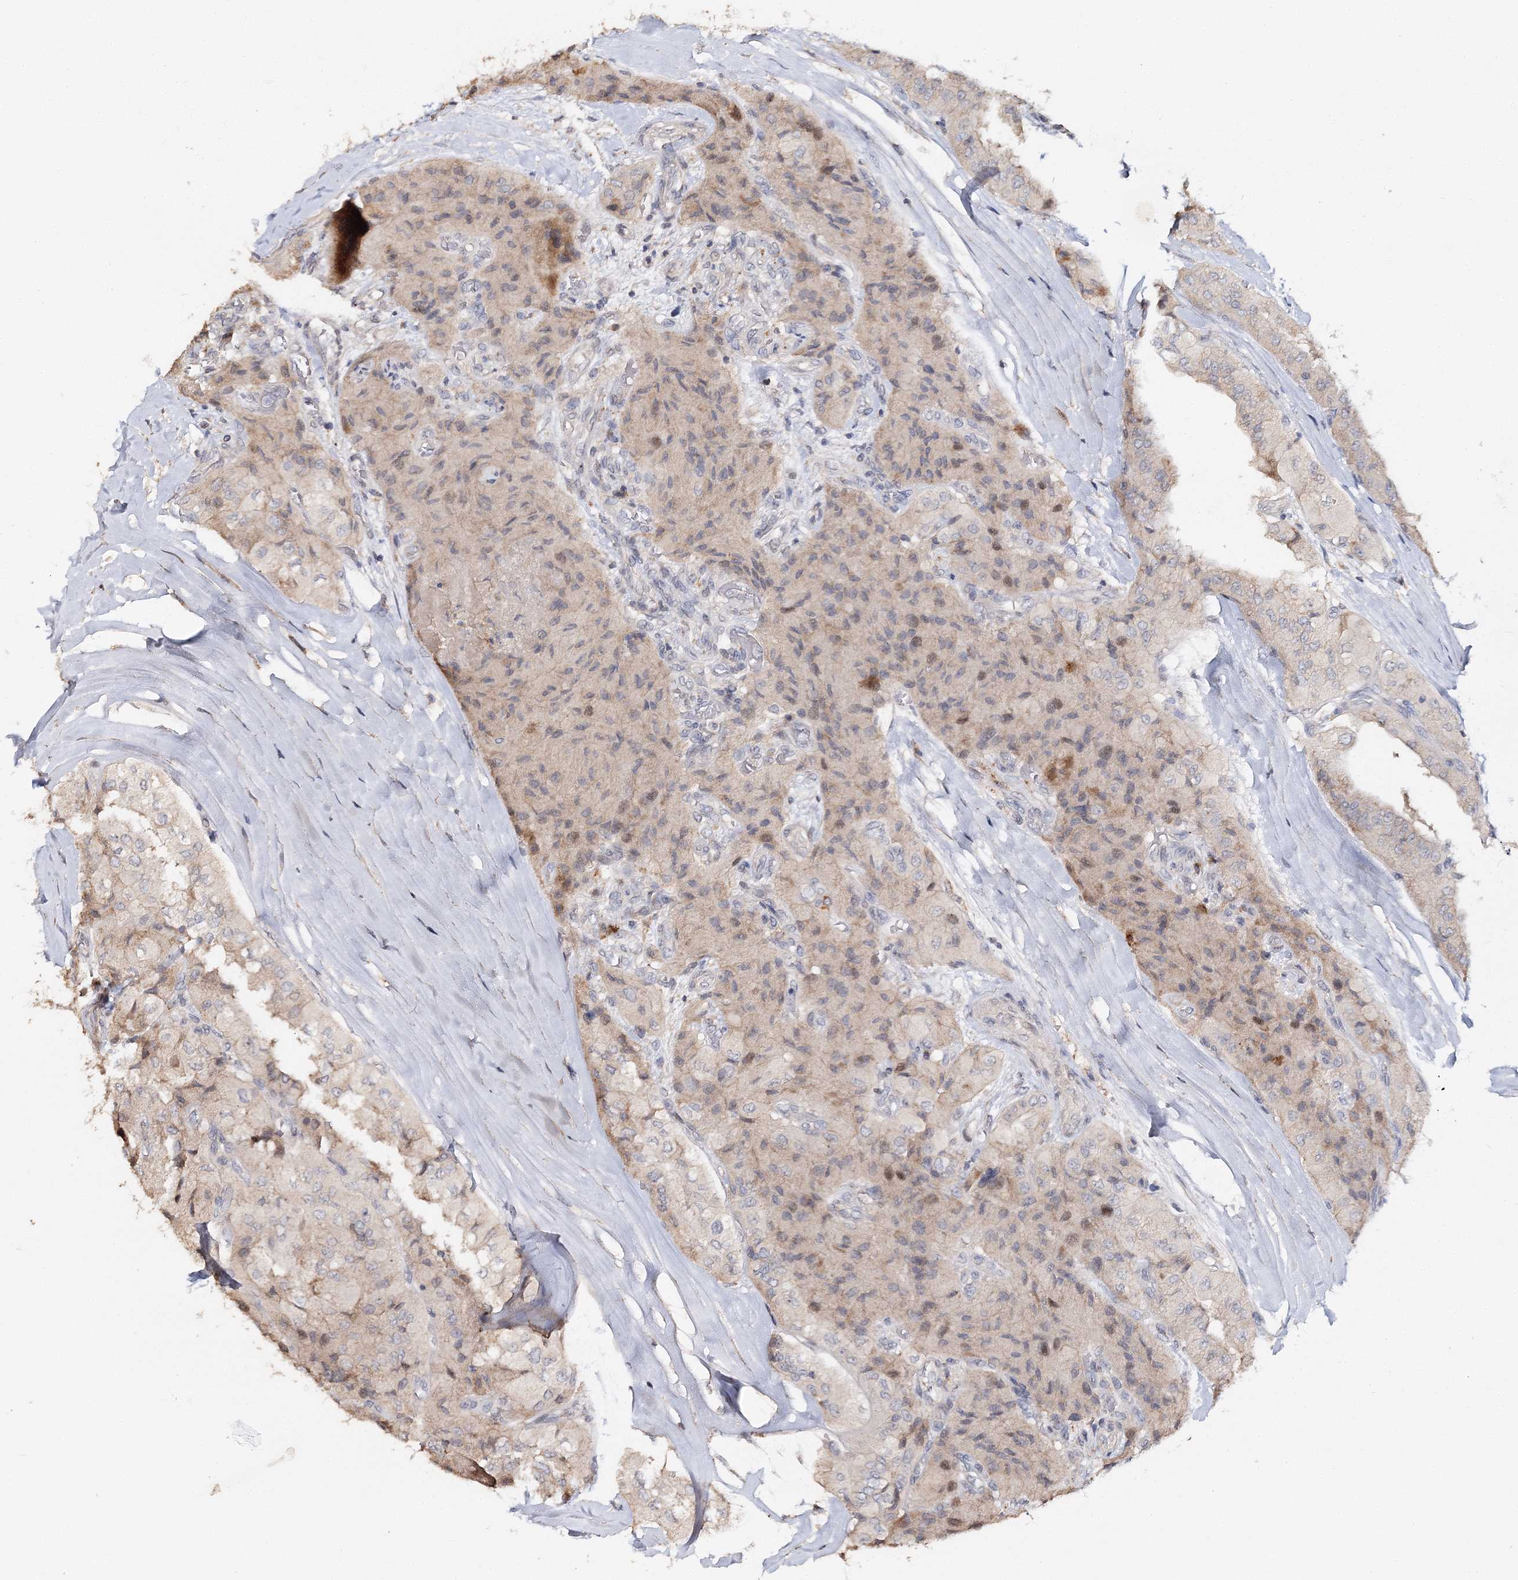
{"staining": {"intensity": "negative", "quantity": "none", "location": "none"}, "tissue": "thyroid cancer", "cell_type": "Tumor cells", "image_type": "cancer", "snomed": [{"axis": "morphology", "description": "Papillary adenocarcinoma, NOS"}, {"axis": "topography", "description": "Thyroid gland"}], "caption": "An IHC photomicrograph of thyroid cancer (papillary adenocarcinoma) is shown. There is no staining in tumor cells of thyroid cancer (papillary adenocarcinoma). The staining is performed using DAB (3,3'-diaminobenzidine) brown chromogen with nuclei counter-stained in using hematoxylin.", "gene": "GJB5", "patient": {"sex": "female", "age": 59}}